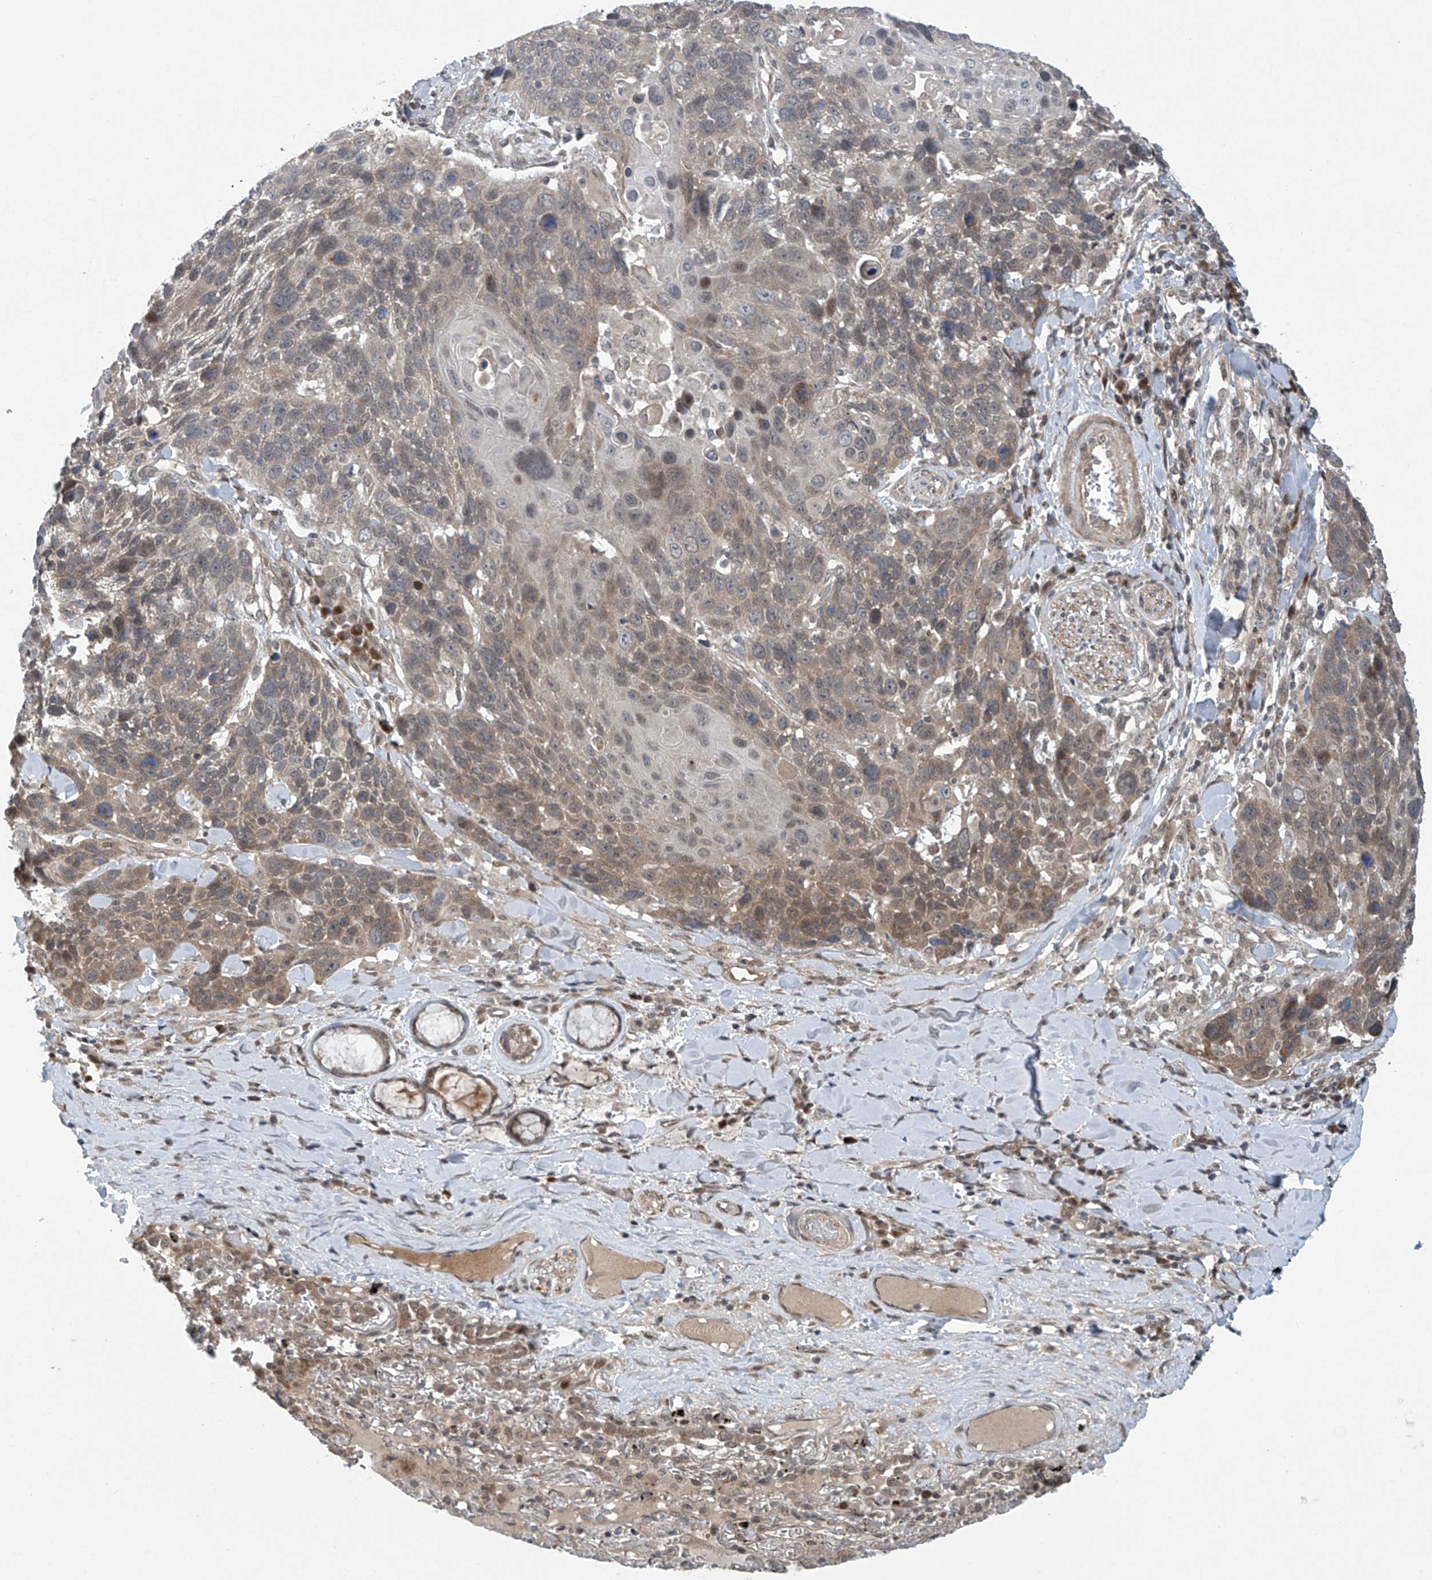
{"staining": {"intensity": "weak", "quantity": "25%-75%", "location": "cytoplasmic/membranous"}, "tissue": "lung cancer", "cell_type": "Tumor cells", "image_type": "cancer", "snomed": [{"axis": "morphology", "description": "Squamous cell carcinoma, NOS"}, {"axis": "topography", "description": "Lung"}], "caption": "Immunohistochemistry (IHC) histopathology image of neoplastic tissue: lung cancer (squamous cell carcinoma) stained using immunohistochemistry shows low levels of weak protein expression localized specifically in the cytoplasmic/membranous of tumor cells, appearing as a cytoplasmic/membranous brown color.", "gene": "ABHD13", "patient": {"sex": "male", "age": 66}}